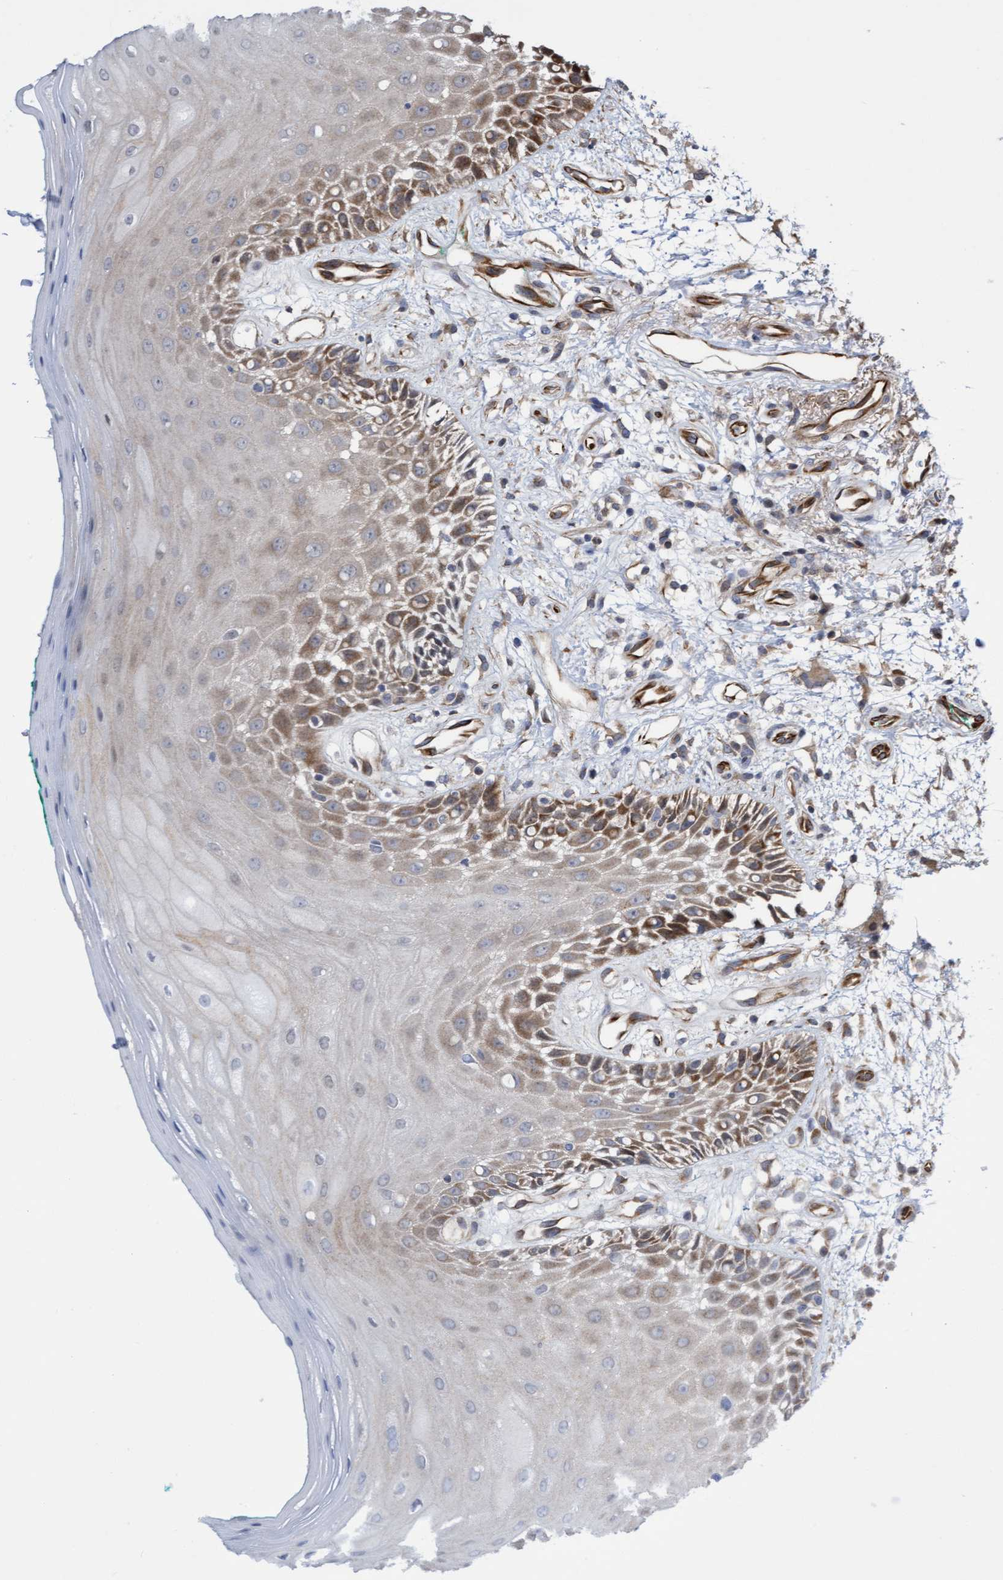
{"staining": {"intensity": "moderate", "quantity": "<25%", "location": "cytoplasmic/membranous"}, "tissue": "oral mucosa", "cell_type": "Squamous epithelial cells", "image_type": "normal", "snomed": [{"axis": "morphology", "description": "Normal tissue, NOS"}, {"axis": "morphology", "description": "Squamous cell carcinoma, NOS"}, {"axis": "topography", "description": "Skeletal muscle"}, {"axis": "topography", "description": "Oral tissue"}, {"axis": "topography", "description": "Head-Neck"}], "caption": "A high-resolution histopathology image shows immunohistochemistry staining of unremarkable oral mucosa, which reveals moderate cytoplasmic/membranous positivity in approximately <25% of squamous epithelial cells. Immunohistochemistry (ihc) stains the protein of interest in brown and the nuclei are stained blue.", "gene": "ITFG1", "patient": {"sex": "female", "age": 84}}